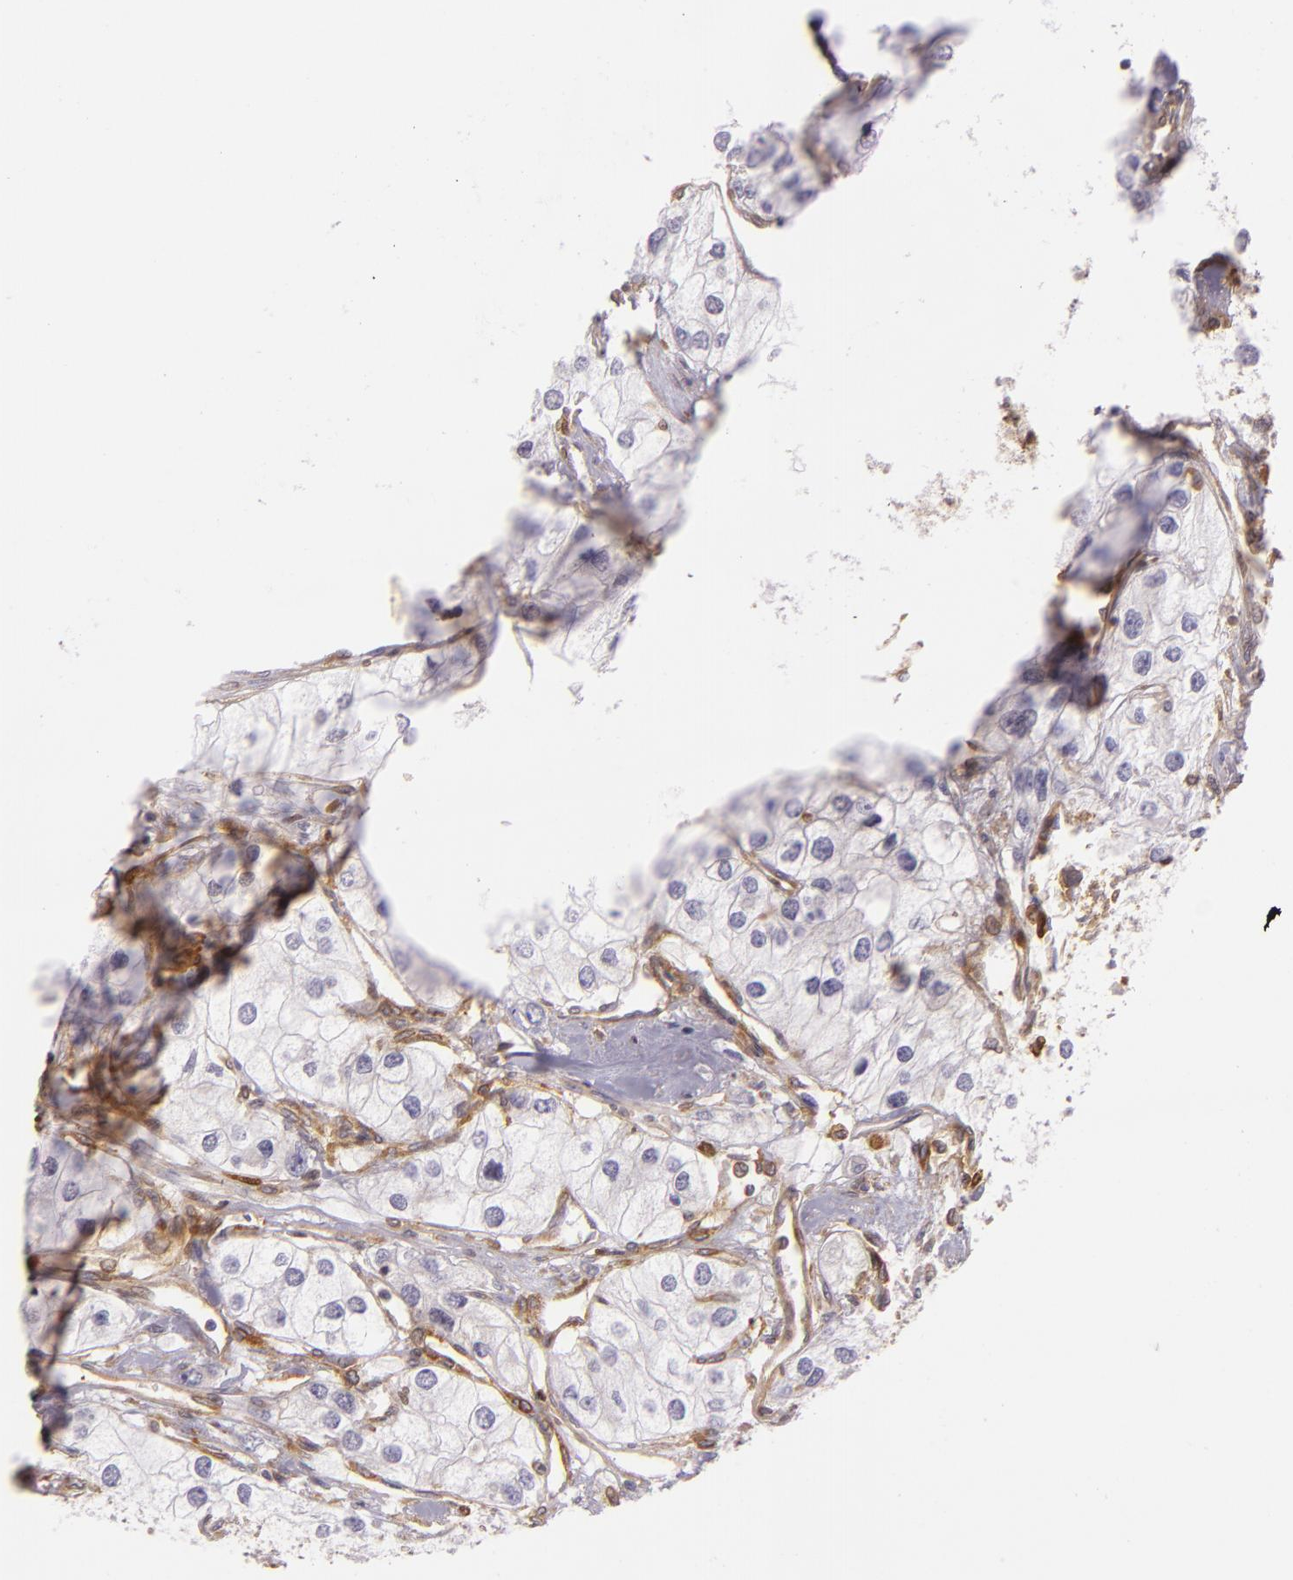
{"staining": {"intensity": "moderate", "quantity": "<25%", "location": "cytoplasmic/membranous"}, "tissue": "renal cancer", "cell_type": "Tumor cells", "image_type": "cancer", "snomed": [{"axis": "morphology", "description": "Adenocarcinoma, NOS"}, {"axis": "topography", "description": "Kidney"}], "caption": "Brown immunohistochemical staining in human renal cancer (adenocarcinoma) reveals moderate cytoplasmic/membranous staining in approximately <25% of tumor cells.", "gene": "TLN1", "patient": {"sex": "male", "age": 57}}